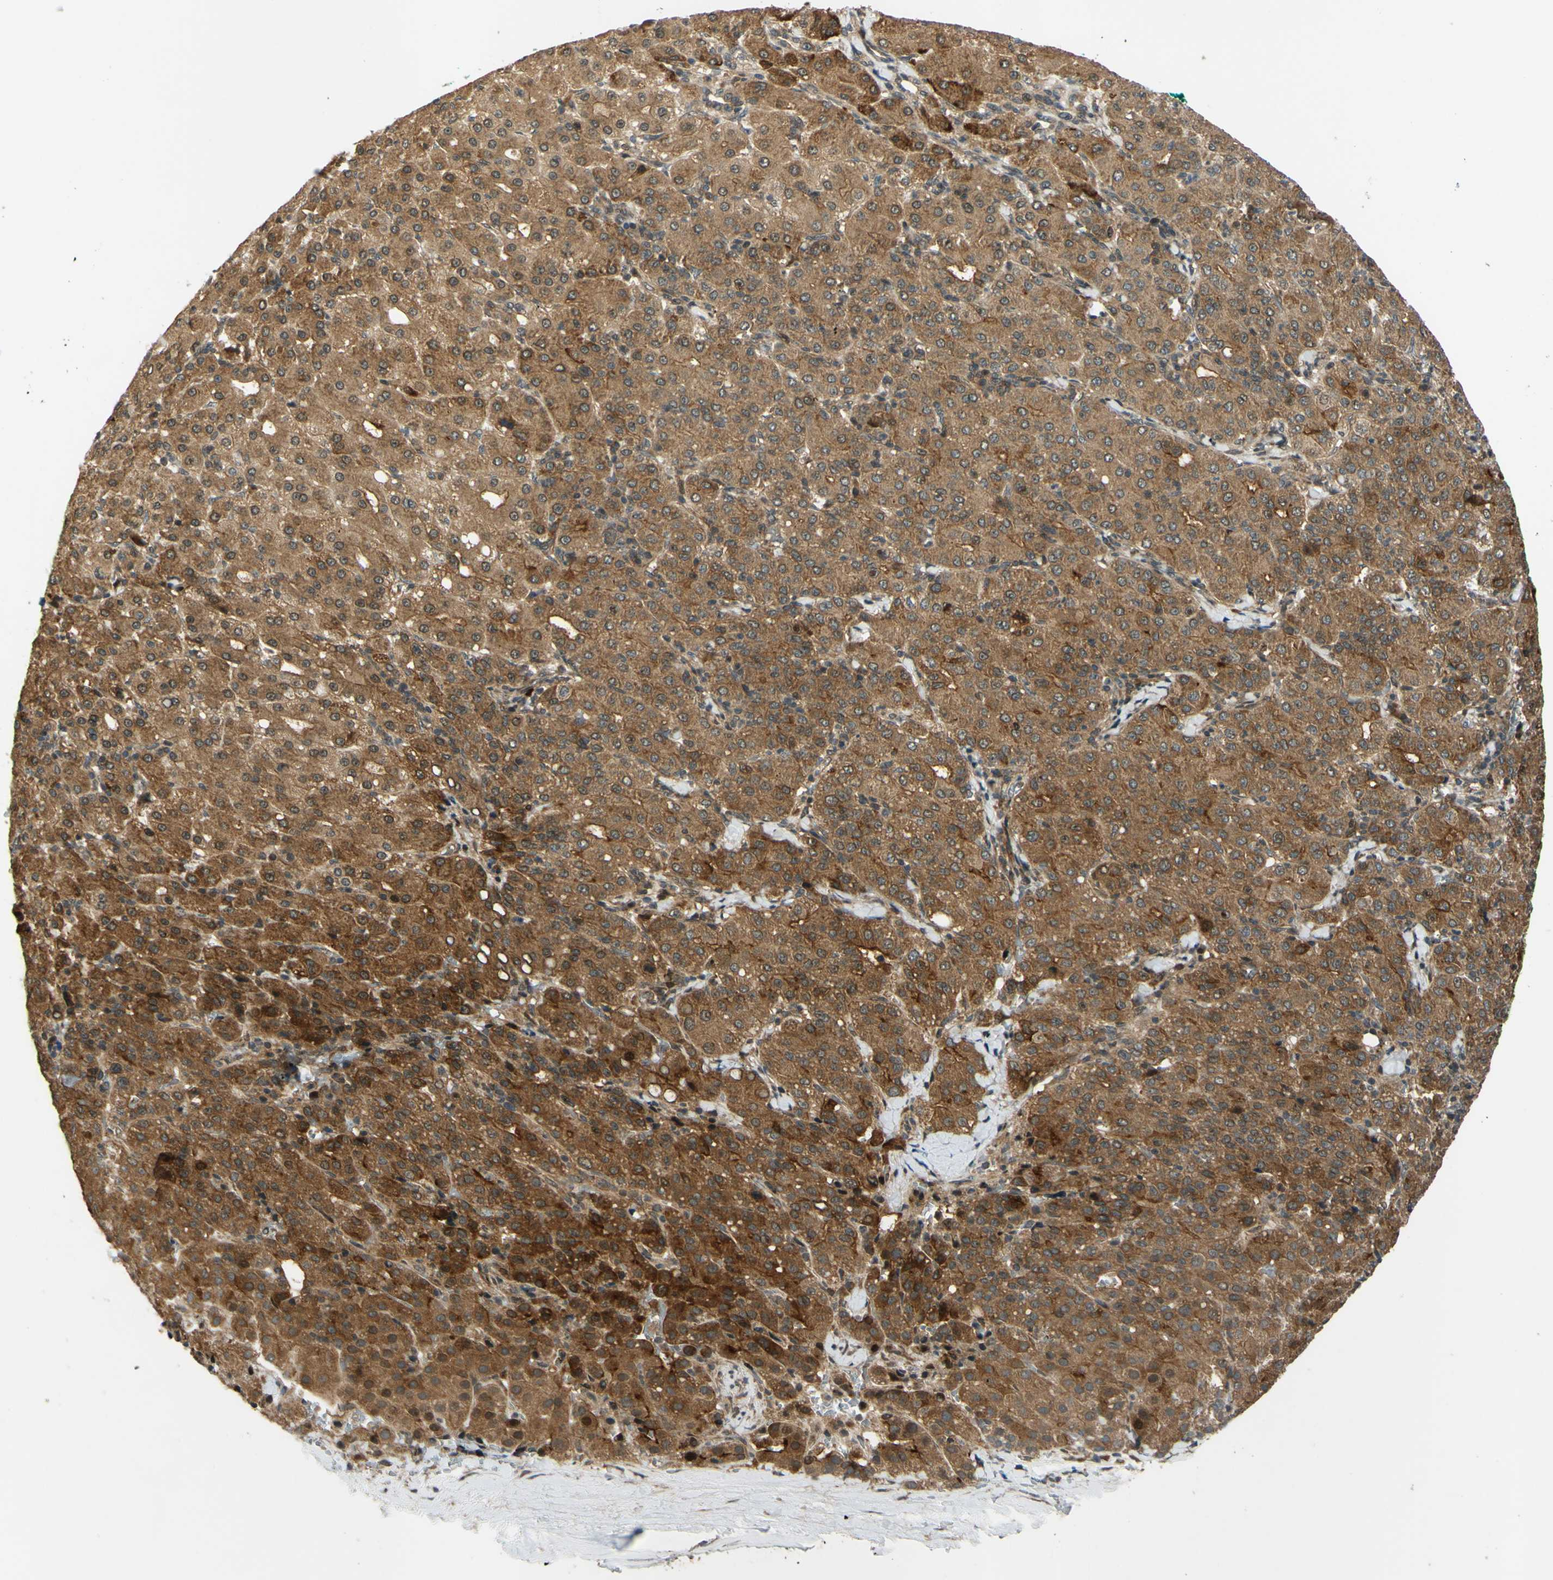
{"staining": {"intensity": "moderate", "quantity": ">75%", "location": "cytoplasmic/membranous"}, "tissue": "liver cancer", "cell_type": "Tumor cells", "image_type": "cancer", "snomed": [{"axis": "morphology", "description": "Carcinoma, Hepatocellular, NOS"}, {"axis": "topography", "description": "Liver"}], "caption": "Tumor cells show medium levels of moderate cytoplasmic/membranous expression in approximately >75% of cells in human liver hepatocellular carcinoma.", "gene": "ABCC8", "patient": {"sex": "male", "age": 65}}